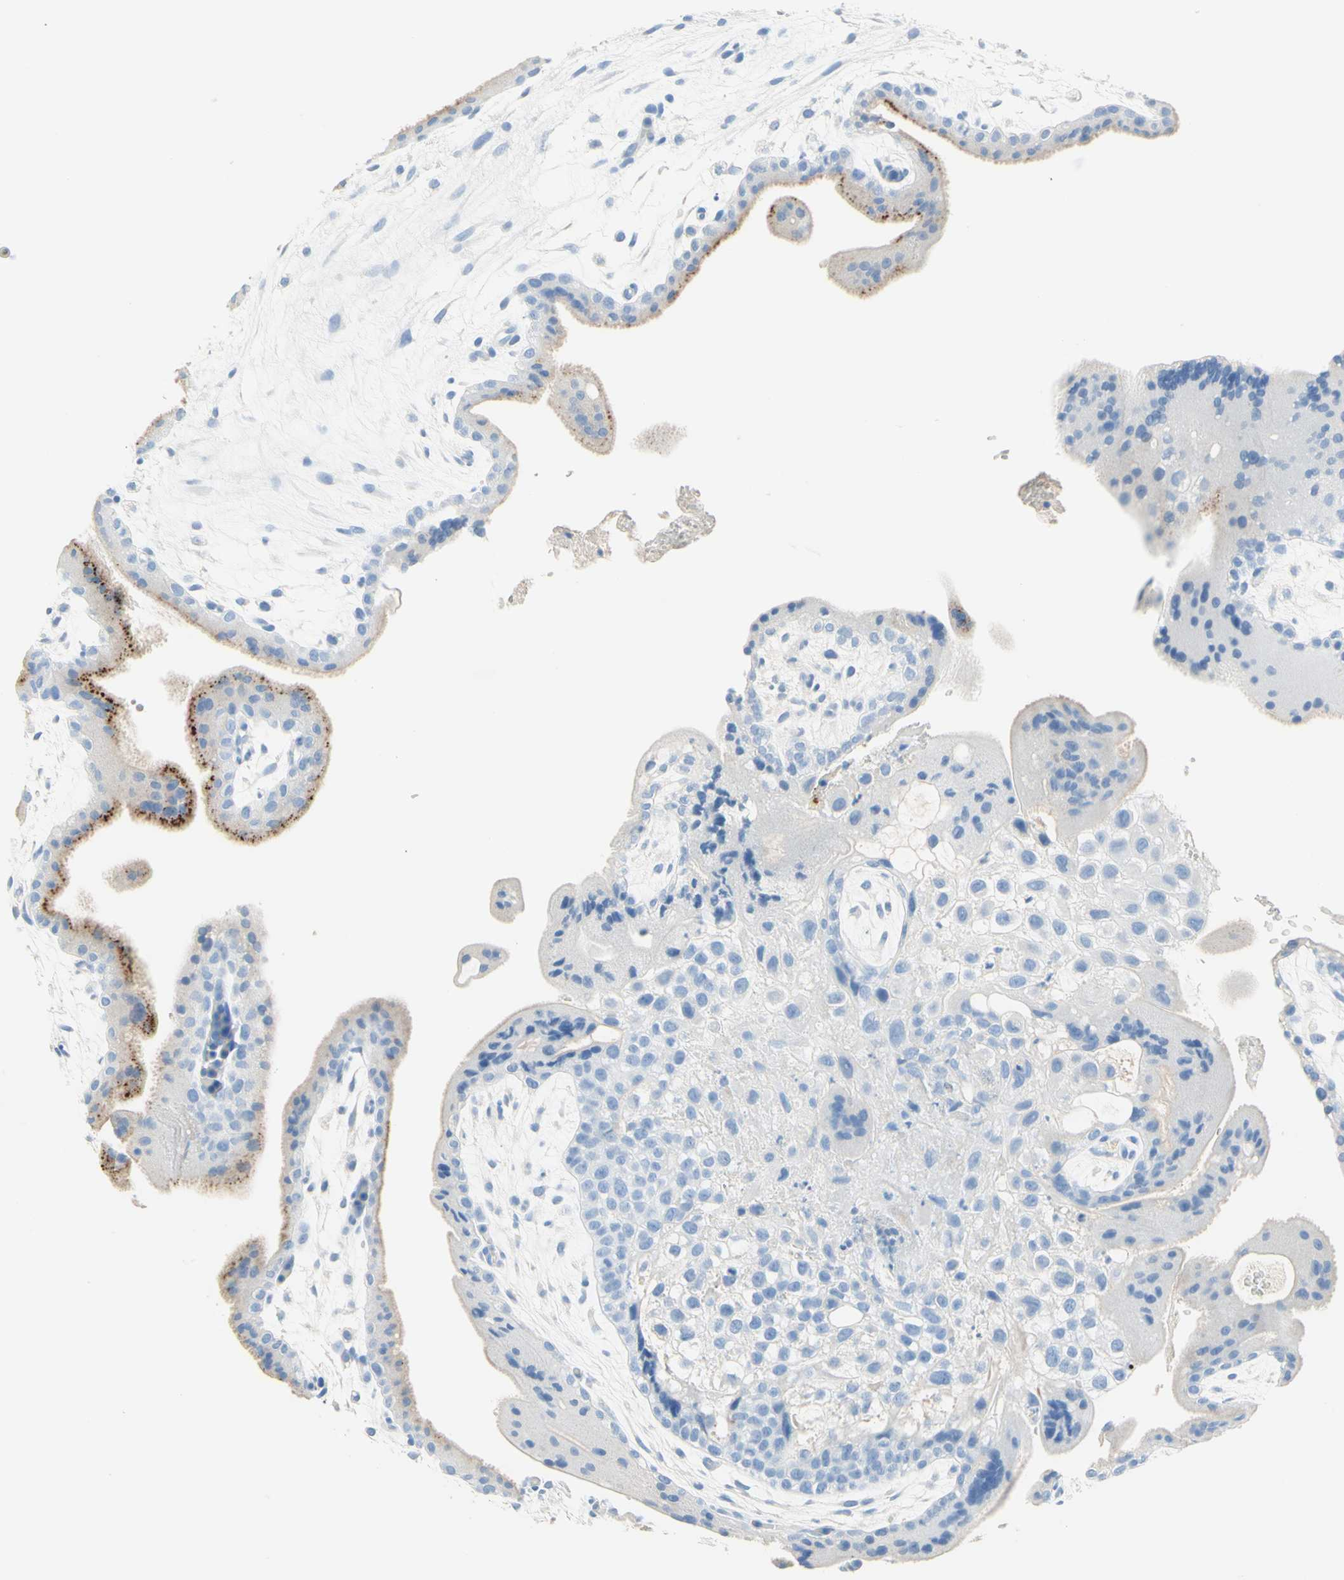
{"staining": {"intensity": "negative", "quantity": "none", "location": "none"}, "tissue": "placenta", "cell_type": "Decidual cells", "image_type": "normal", "snomed": [{"axis": "morphology", "description": "Normal tissue, NOS"}, {"axis": "topography", "description": "Placenta"}], "caption": "High magnification brightfield microscopy of unremarkable placenta stained with DAB (3,3'-diaminobenzidine) (brown) and counterstained with hematoxylin (blue): decidual cells show no significant staining.", "gene": "IL6ST", "patient": {"sex": "female", "age": 35}}